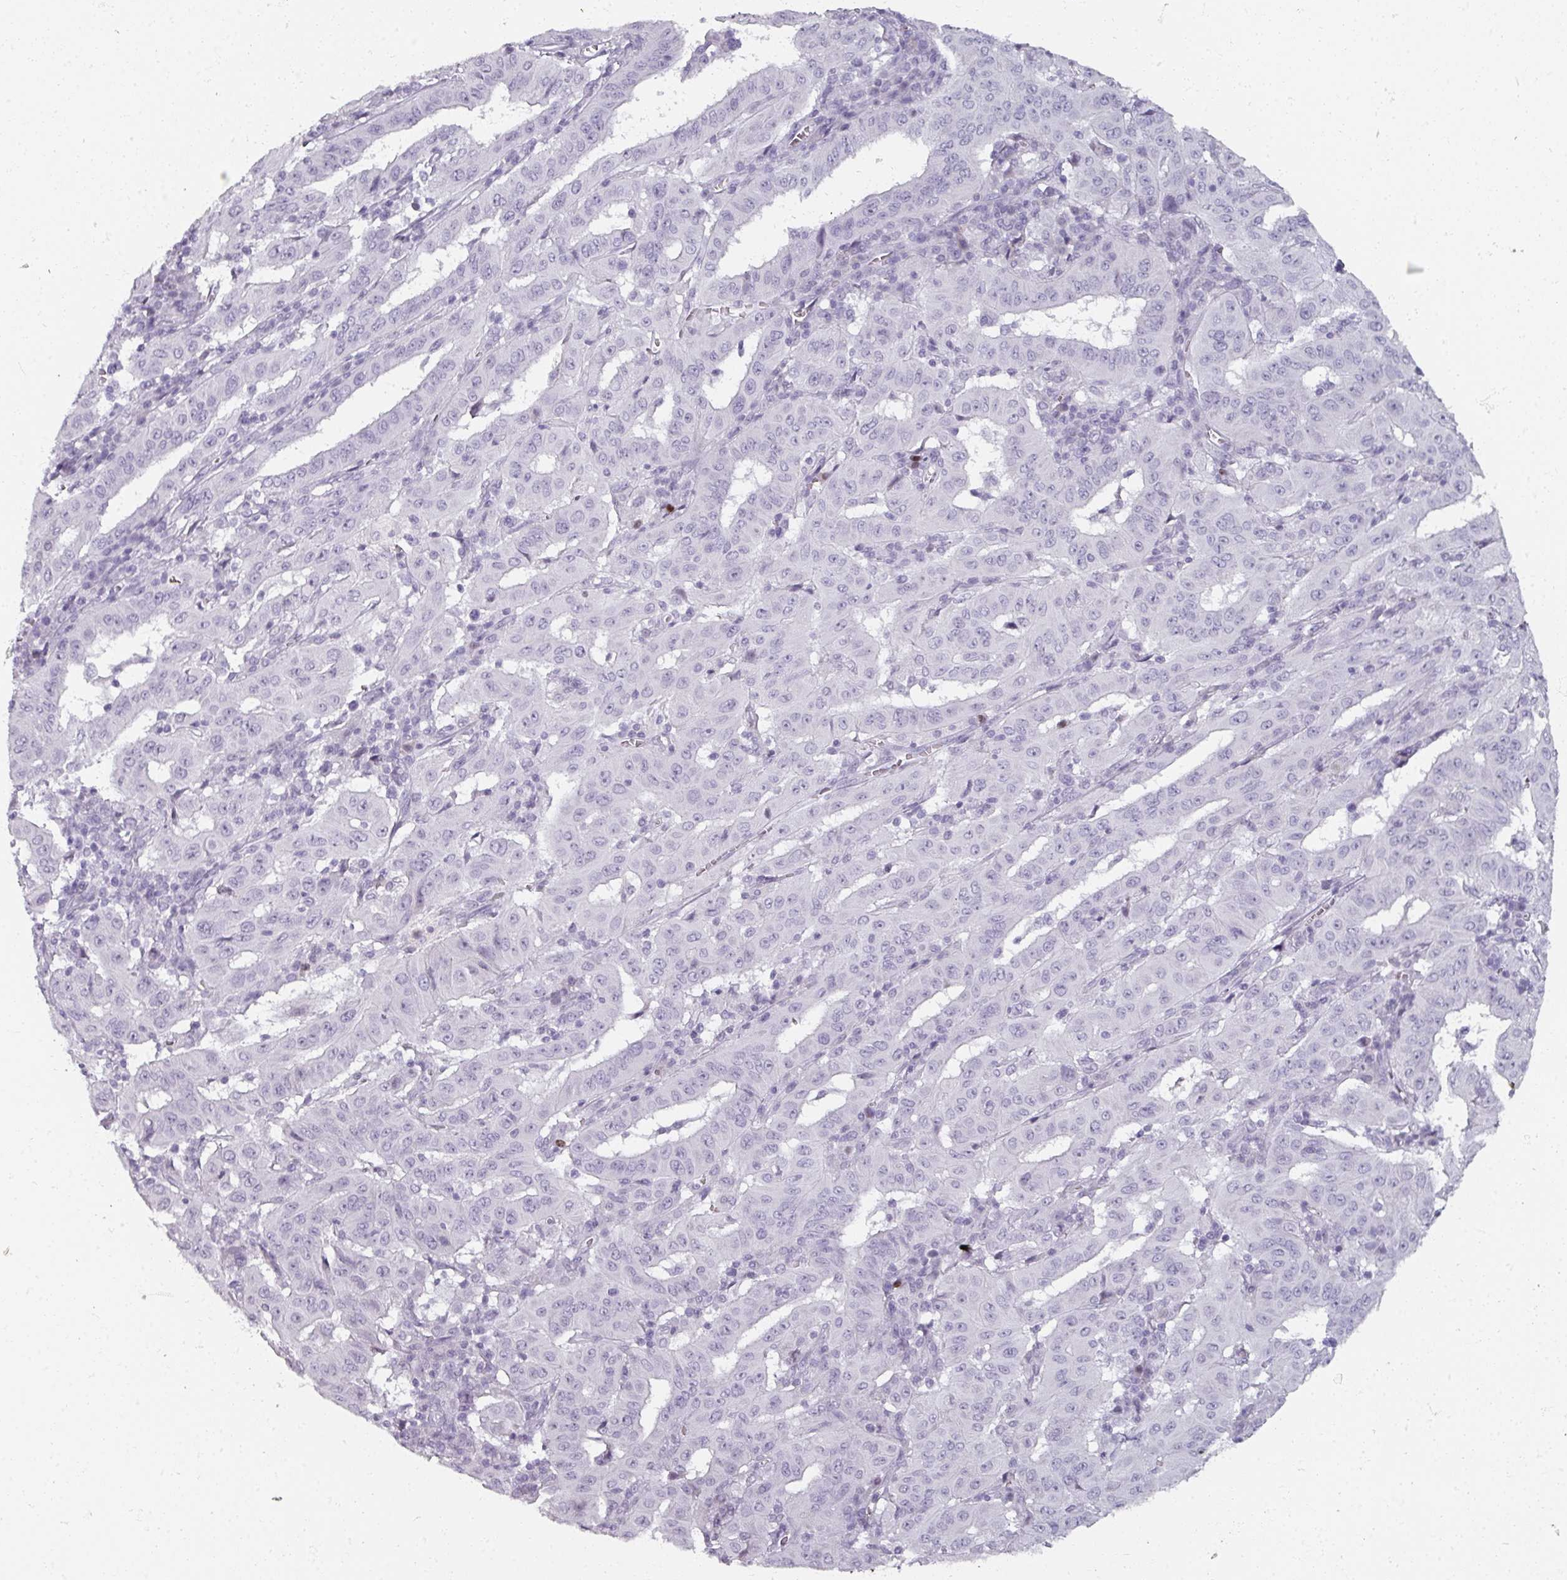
{"staining": {"intensity": "negative", "quantity": "none", "location": "none"}, "tissue": "pancreatic cancer", "cell_type": "Tumor cells", "image_type": "cancer", "snomed": [{"axis": "morphology", "description": "Adenocarcinoma, NOS"}, {"axis": "topography", "description": "Pancreas"}], "caption": "An image of human adenocarcinoma (pancreatic) is negative for staining in tumor cells.", "gene": "REG3G", "patient": {"sex": "male", "age": 63}}